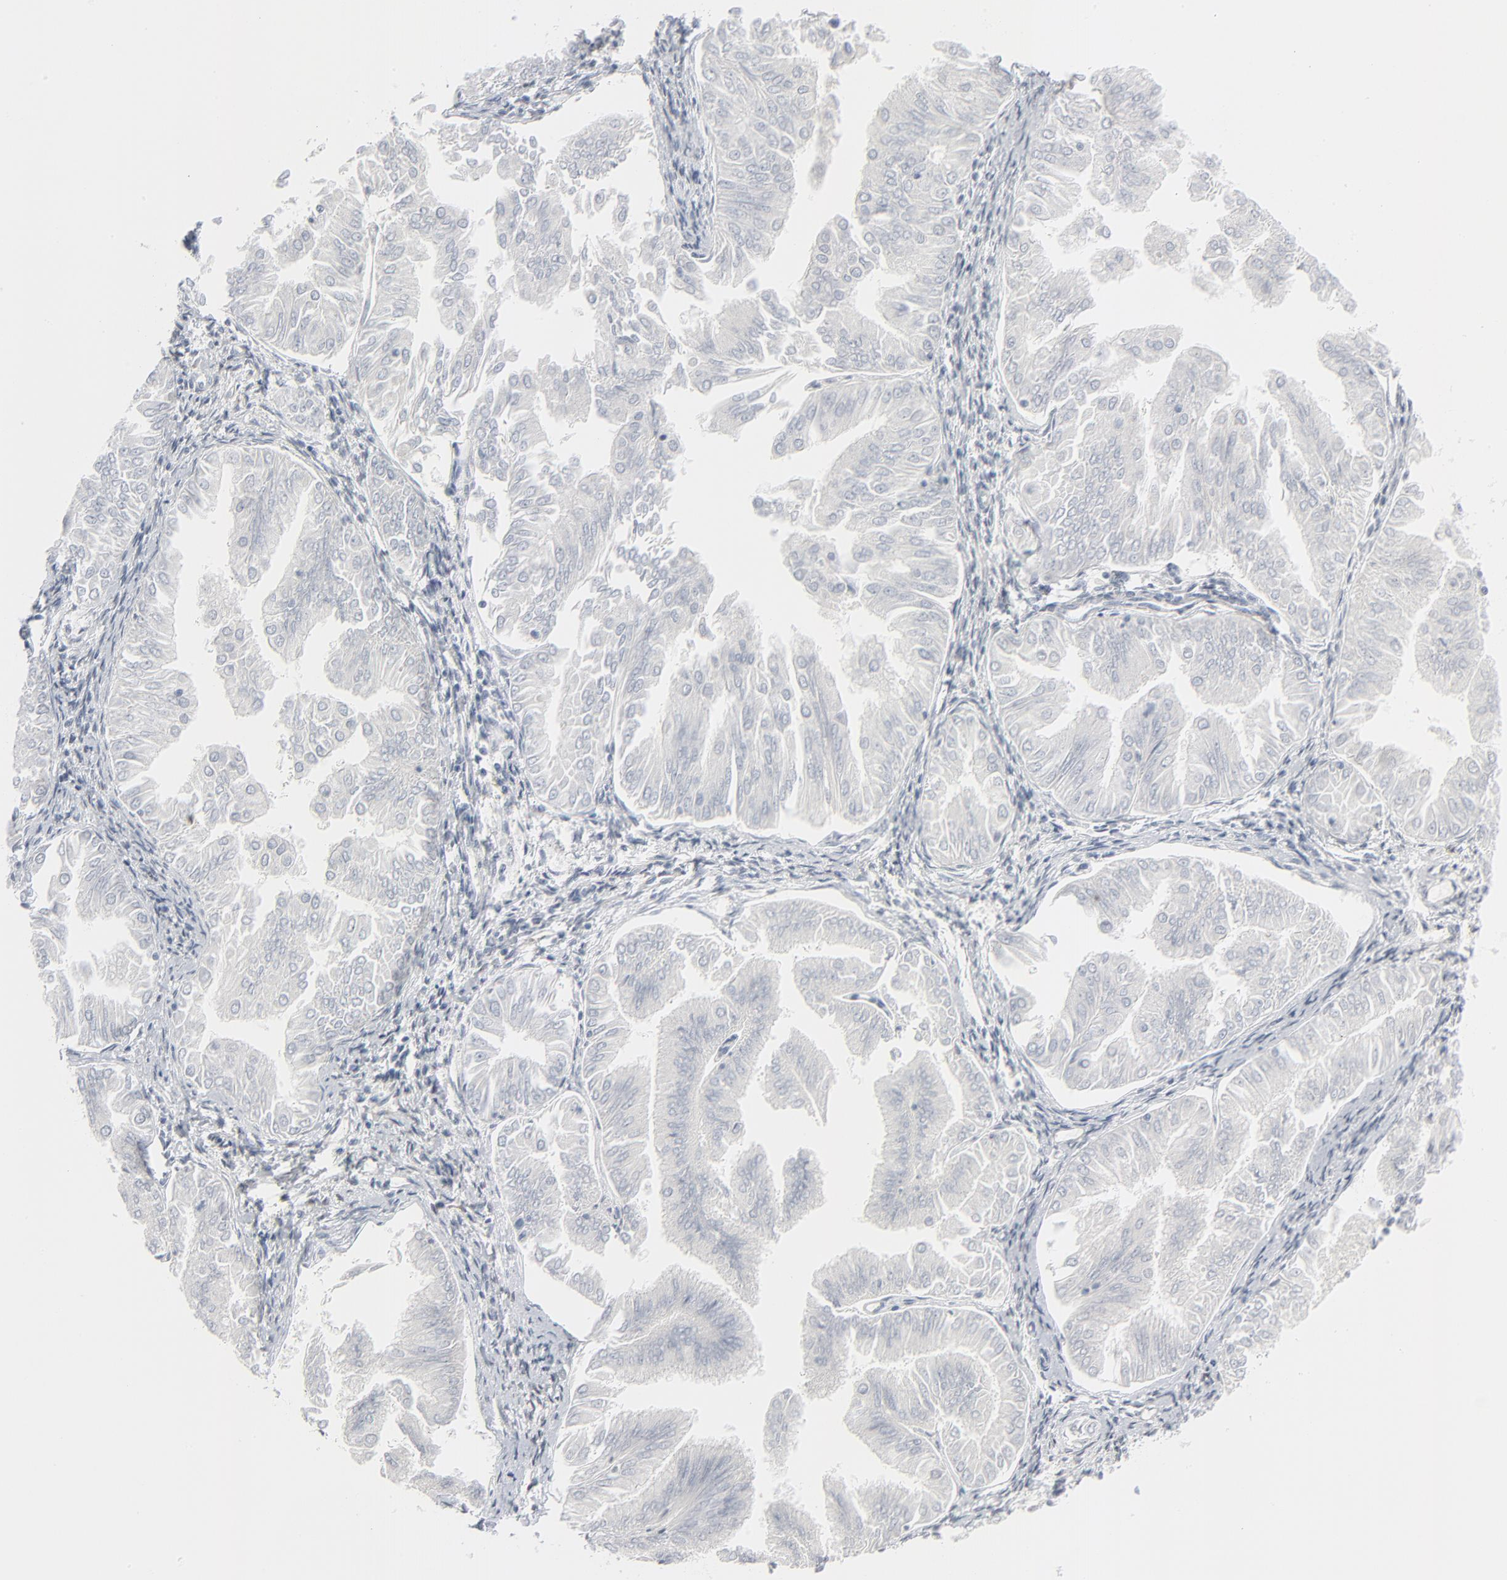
{"staining": {"intensity": "negative", "quantity": "none", "location": "none"}, "tissue": "endometrial cancer", "cell_type": "Tumor cells", "image_type": "cancer", "snomed": [{"axis": "morphology", "description": "Adenocarcinoma, NOS"}, {"axis": "topography", "description": "Endometrium"}], "caption": "Immunohistochemistry of human endometrial cancer displays no expression in tumor cells.", "gene": "MITF", "patient": {"sex": "female", "age": 75}}